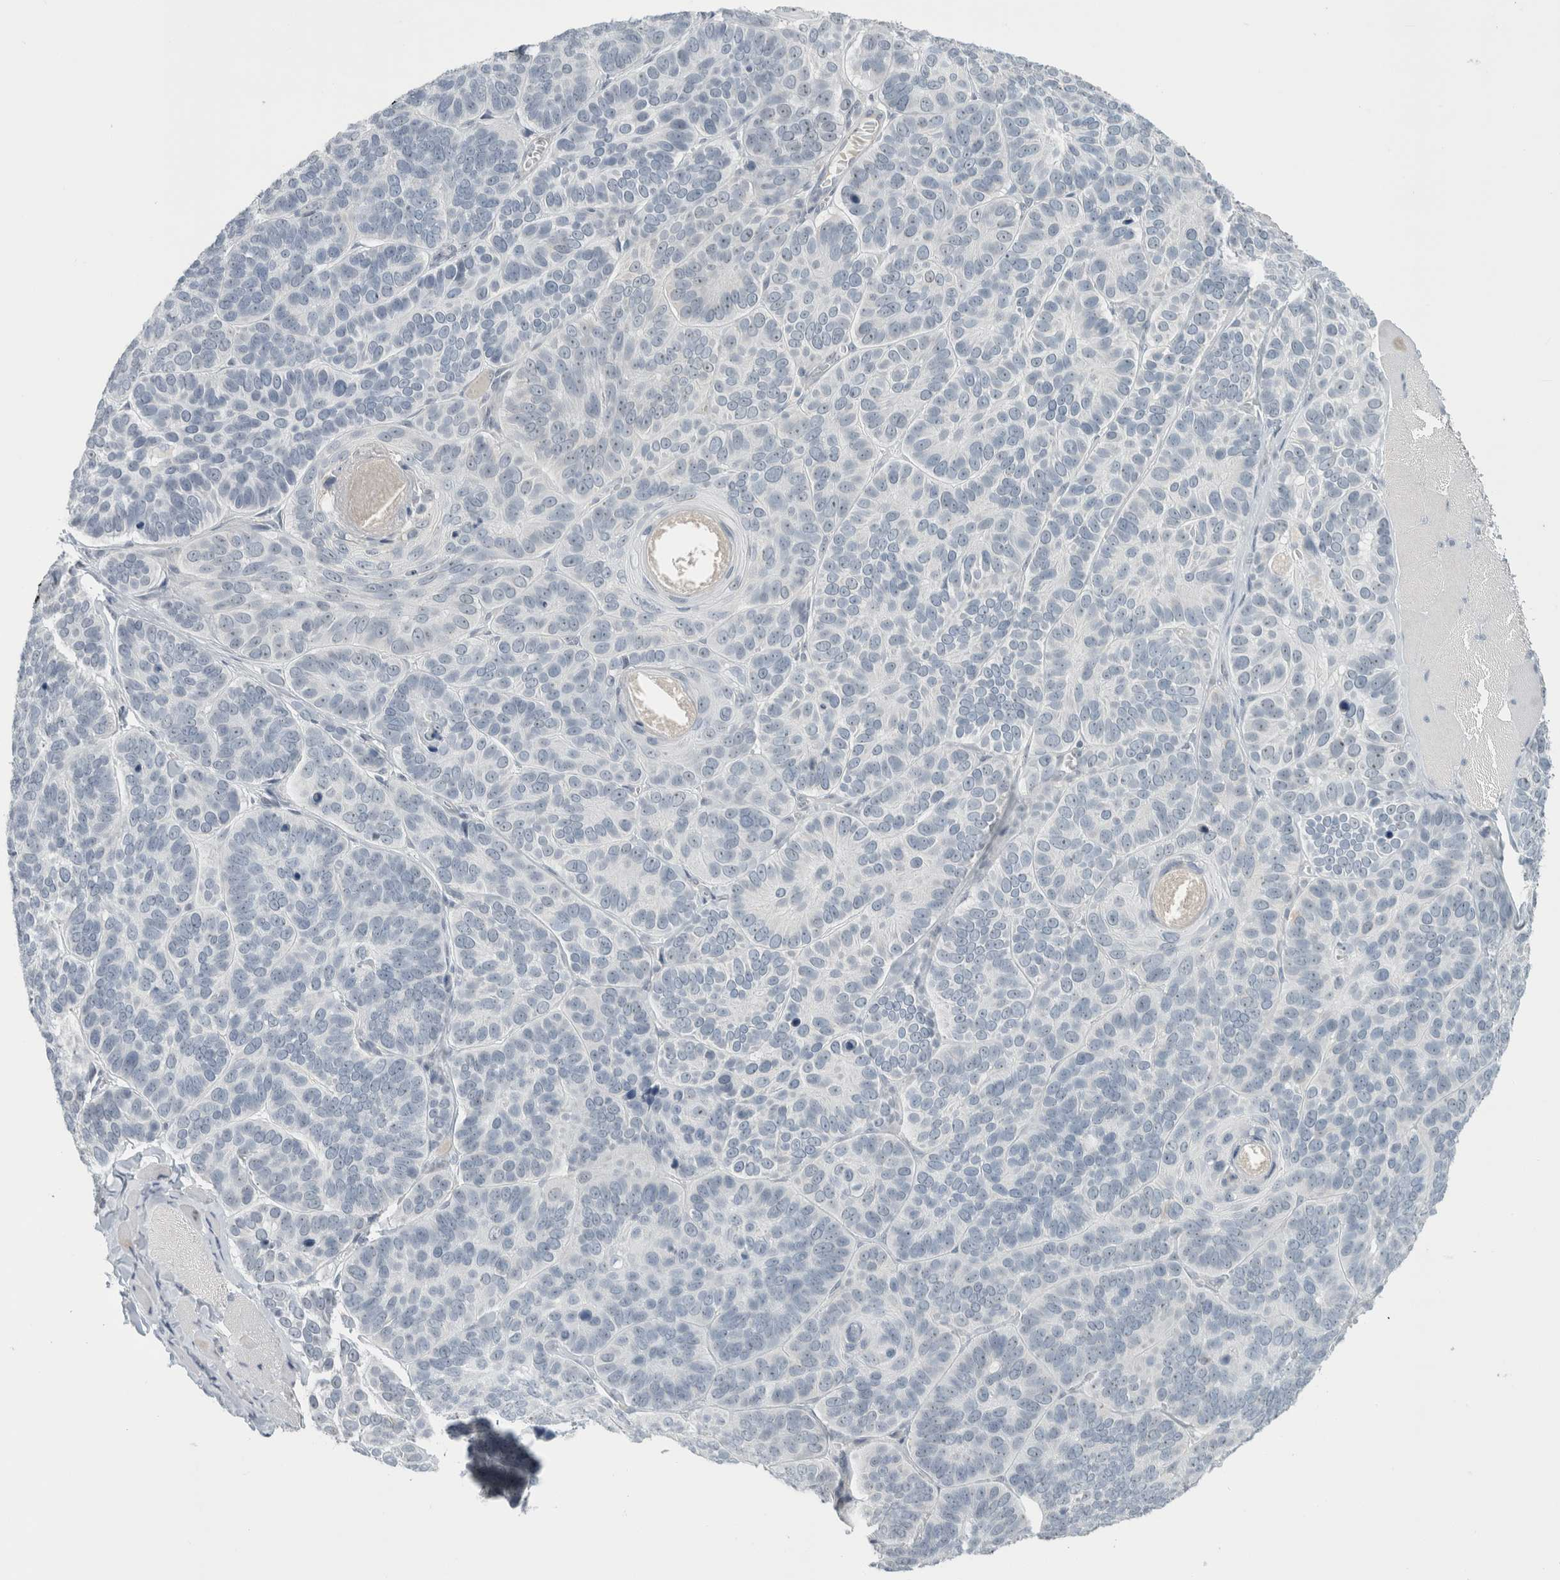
{"staining": {"intensity": "negative", "quantity": "none", "location": "none"}, "tissue": "skin cancer", "cell_type": "Tumor cells", "image_type": "cancer", "snomed": [{"axis": "morphology", "description": "Basal cell carcinoma"}, {"axis": "topography", "description": "Skin"}], "caption": "The image displays no staining of tumor cells in skin cancer.", "gene": "FMR1NB", "patient": {"sex": "male", "age": 62}}